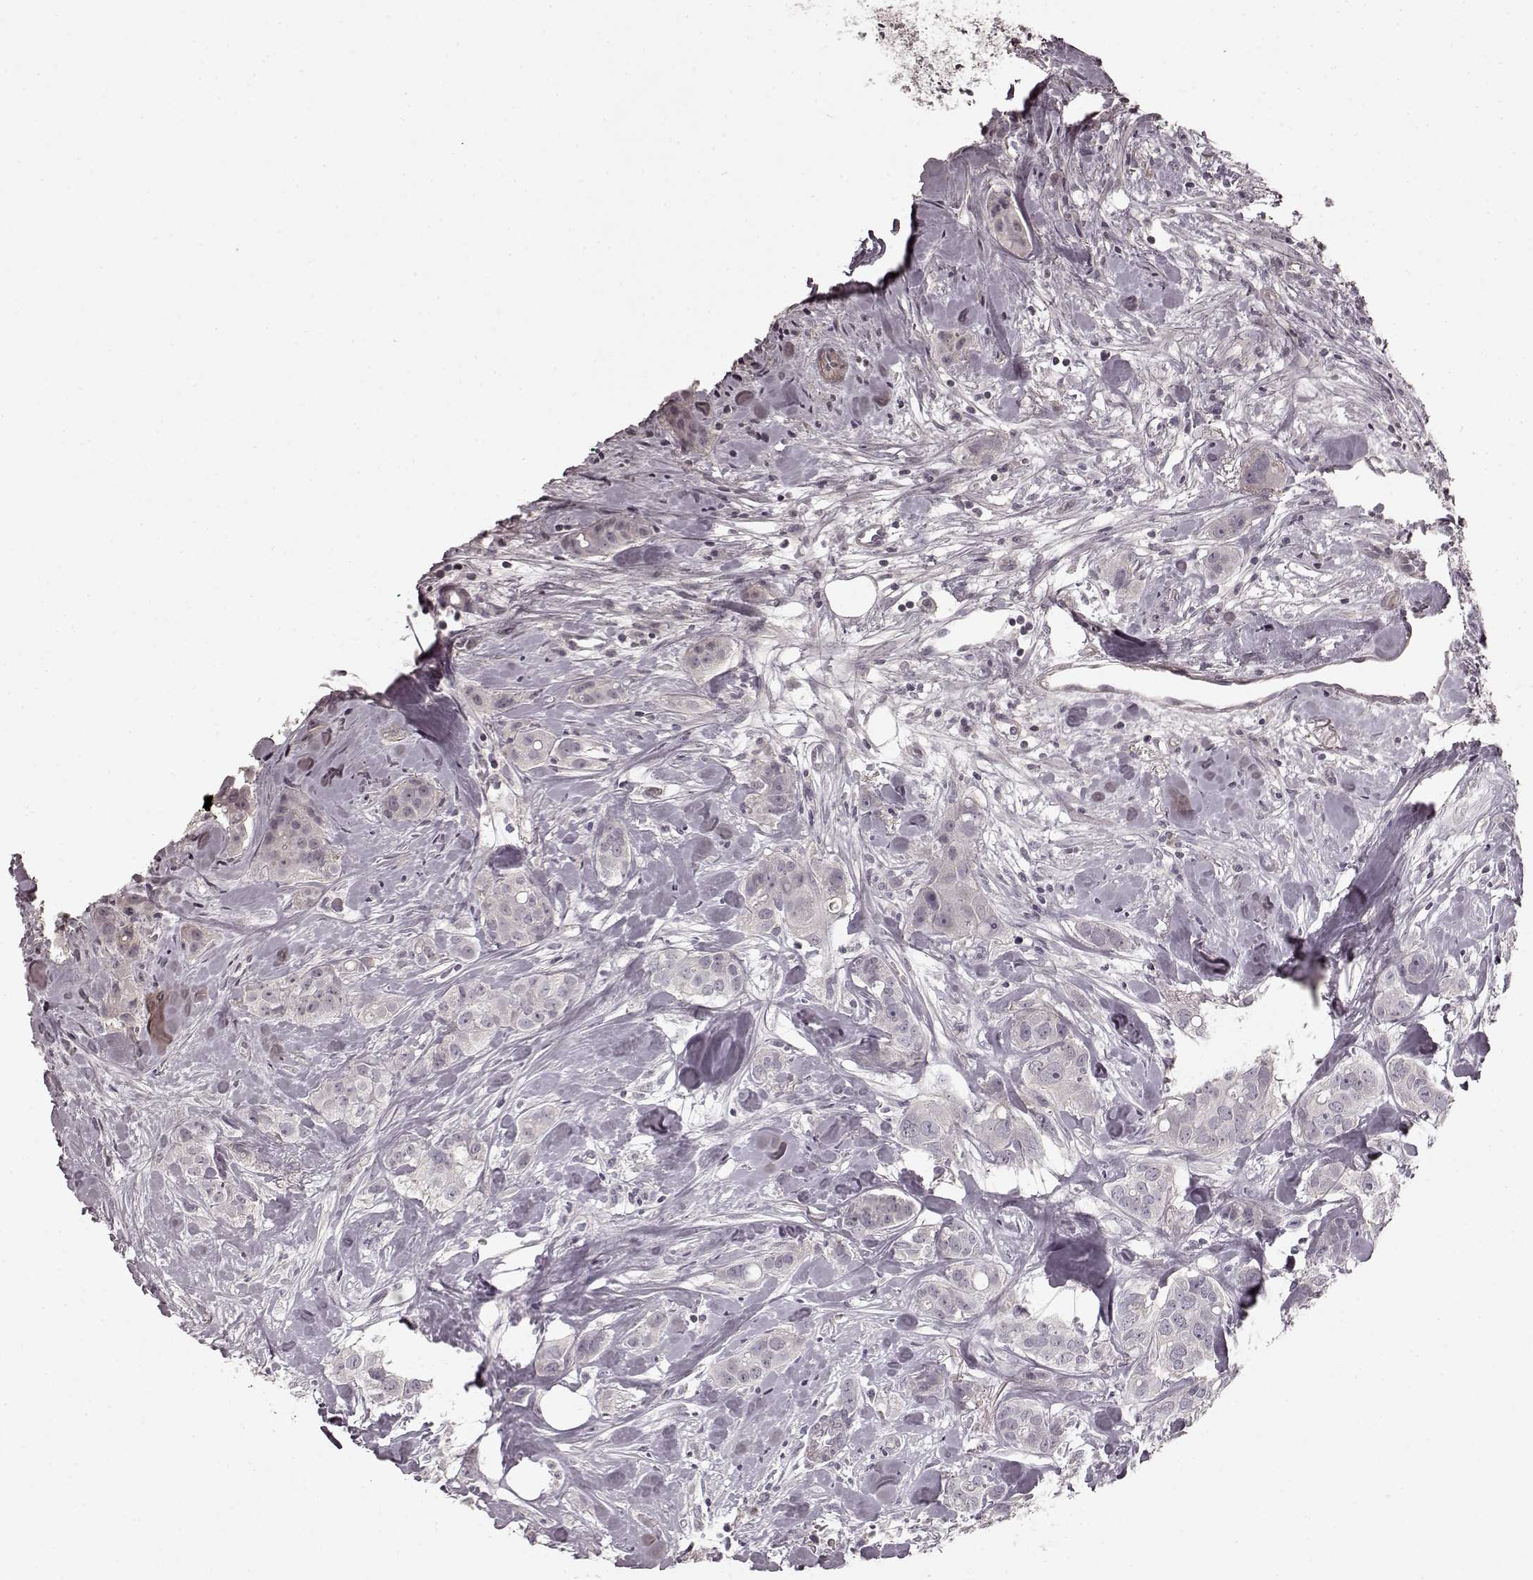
{"staining": {"intensity": "negative", "quantity": "none", "location": "none"}, "tissue": "breast cancer", "cell_type": "Tumor cells", "image_type": "cancer", "snomed": [{"axis": "morphology", "description": "Duct carcinoma"}, {"axis": "topography", "description": "Breast"}], "caption": "A high-resolution image shows IHC staining of breast intraductal carcinoma, which demonstrates no significant staining in tumor cells.", "gene": "PRKCE", "patient": {"sex": "female", "age": 43}}